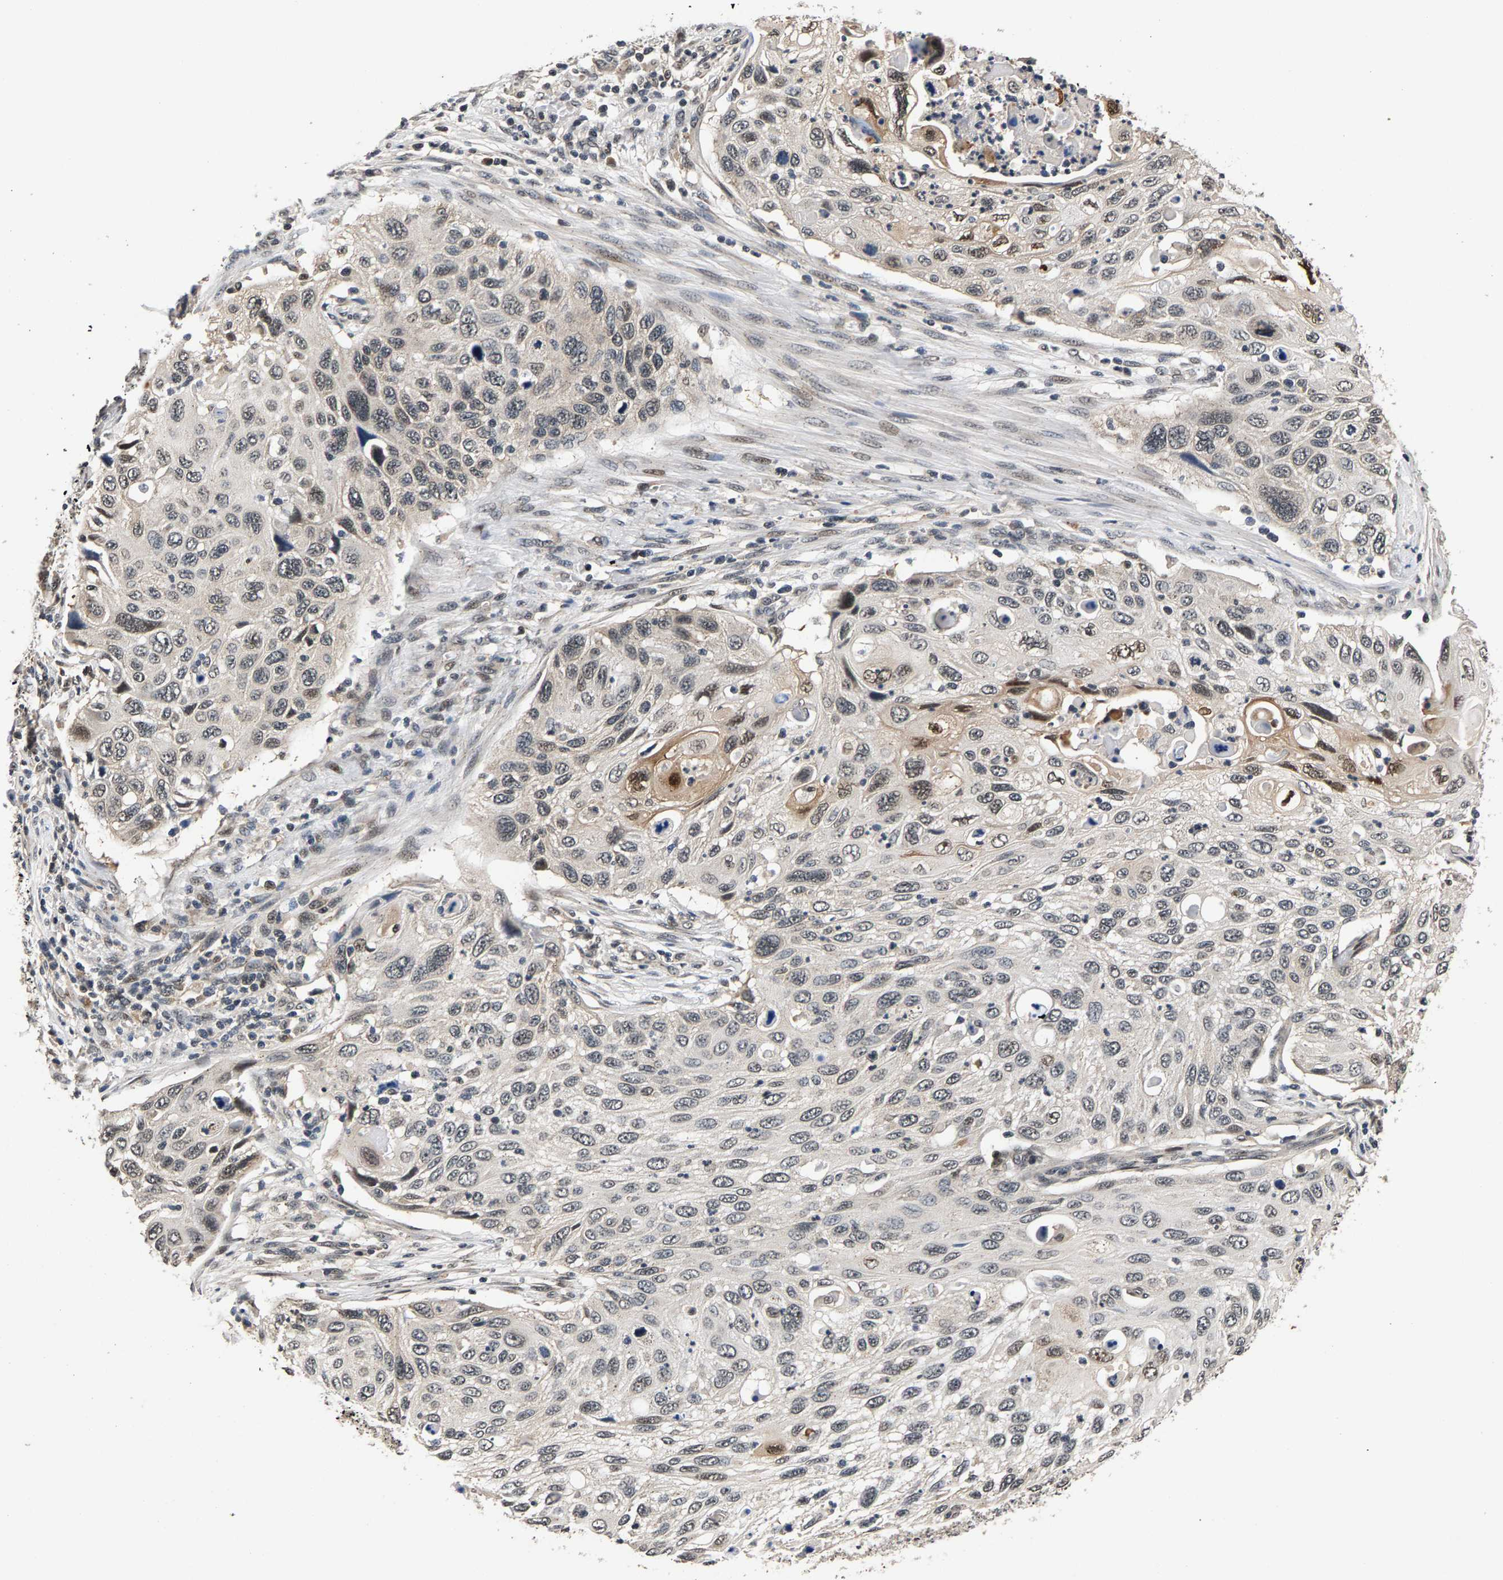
{"staining": {"intensity": "weak", "quantity": "25%-75%", "location": "nuclear"}, "tissue": "cervical cancer", "cell_type": "Tumor cells", "image_type": "cancer", "snomed": [{"axis": "morphology", "description": "Squamous cell carcinoma, NOS"}, {"axis": "topography", "description": "Cervix"}], "caption": "A low amount of weak nuclear positivity is identified in approximately 25%-75% of tumor cells in squamous cell carcinoma (cervical) tissue. (brown staining indicates protein expression, while blue staining denotes nuclei).", "gene": "RBM33", "patient": {"sex": "female", "age": 70}}